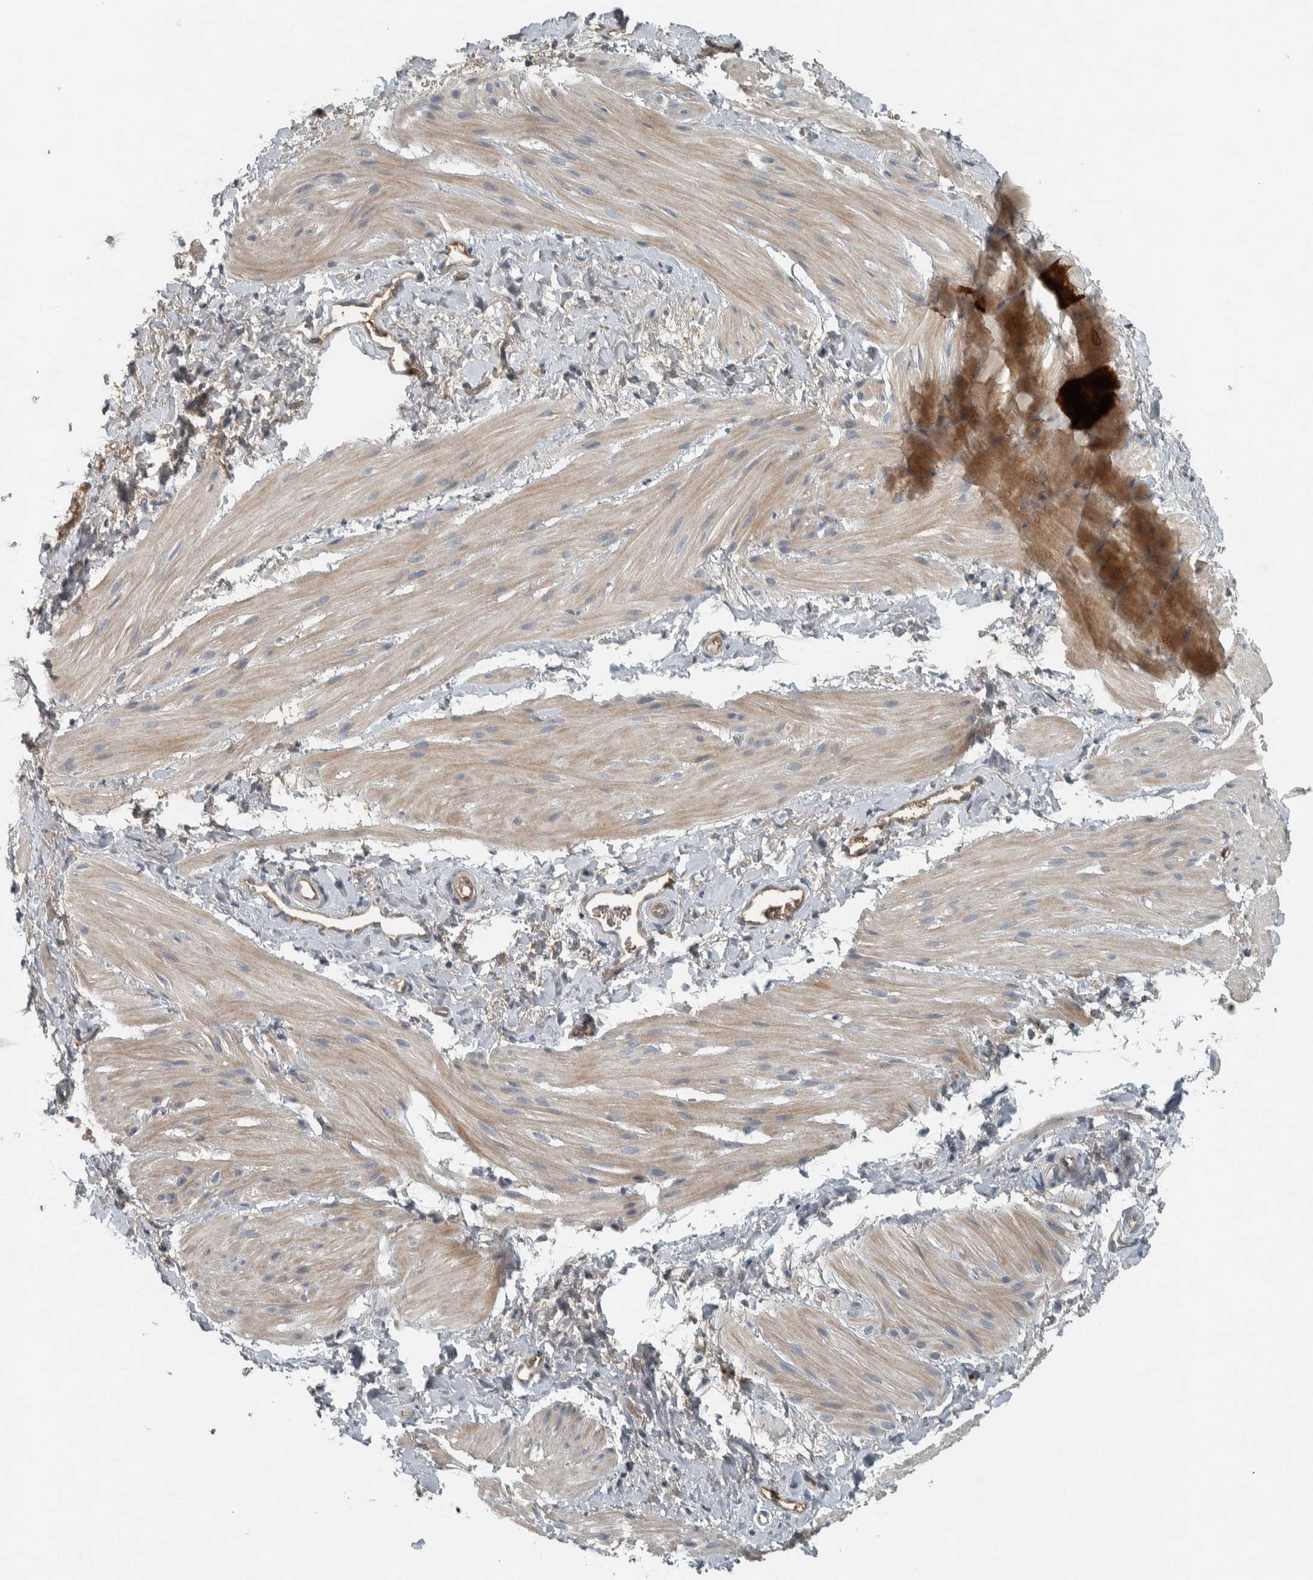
{"staining": {"intensity": "weak", "quantity": "25%-75%", "location": "cytoplasmic/membranous"}, "tissue": "smooth muscle", "cell_type": "Smooth muscle cells", "image_type": "normal", "snomed": [{"axis": "morphology", "description": "Normal tissue, NOS"}, {"axis": "topography", "description": "Smooth muscle"}], "caption": "The photomicrograph demonstrates immunohistochemical staining of unremarkable smooth muscle. There is weak cytoplasmic/membranous staining is appreciated in approximately 25%-75% of smooth muscle cells. (Brightfield microscopy of DAB IHC at high magnification).", "gene": "CLCN2", "patient": {"sex": "male", "age": 16}}